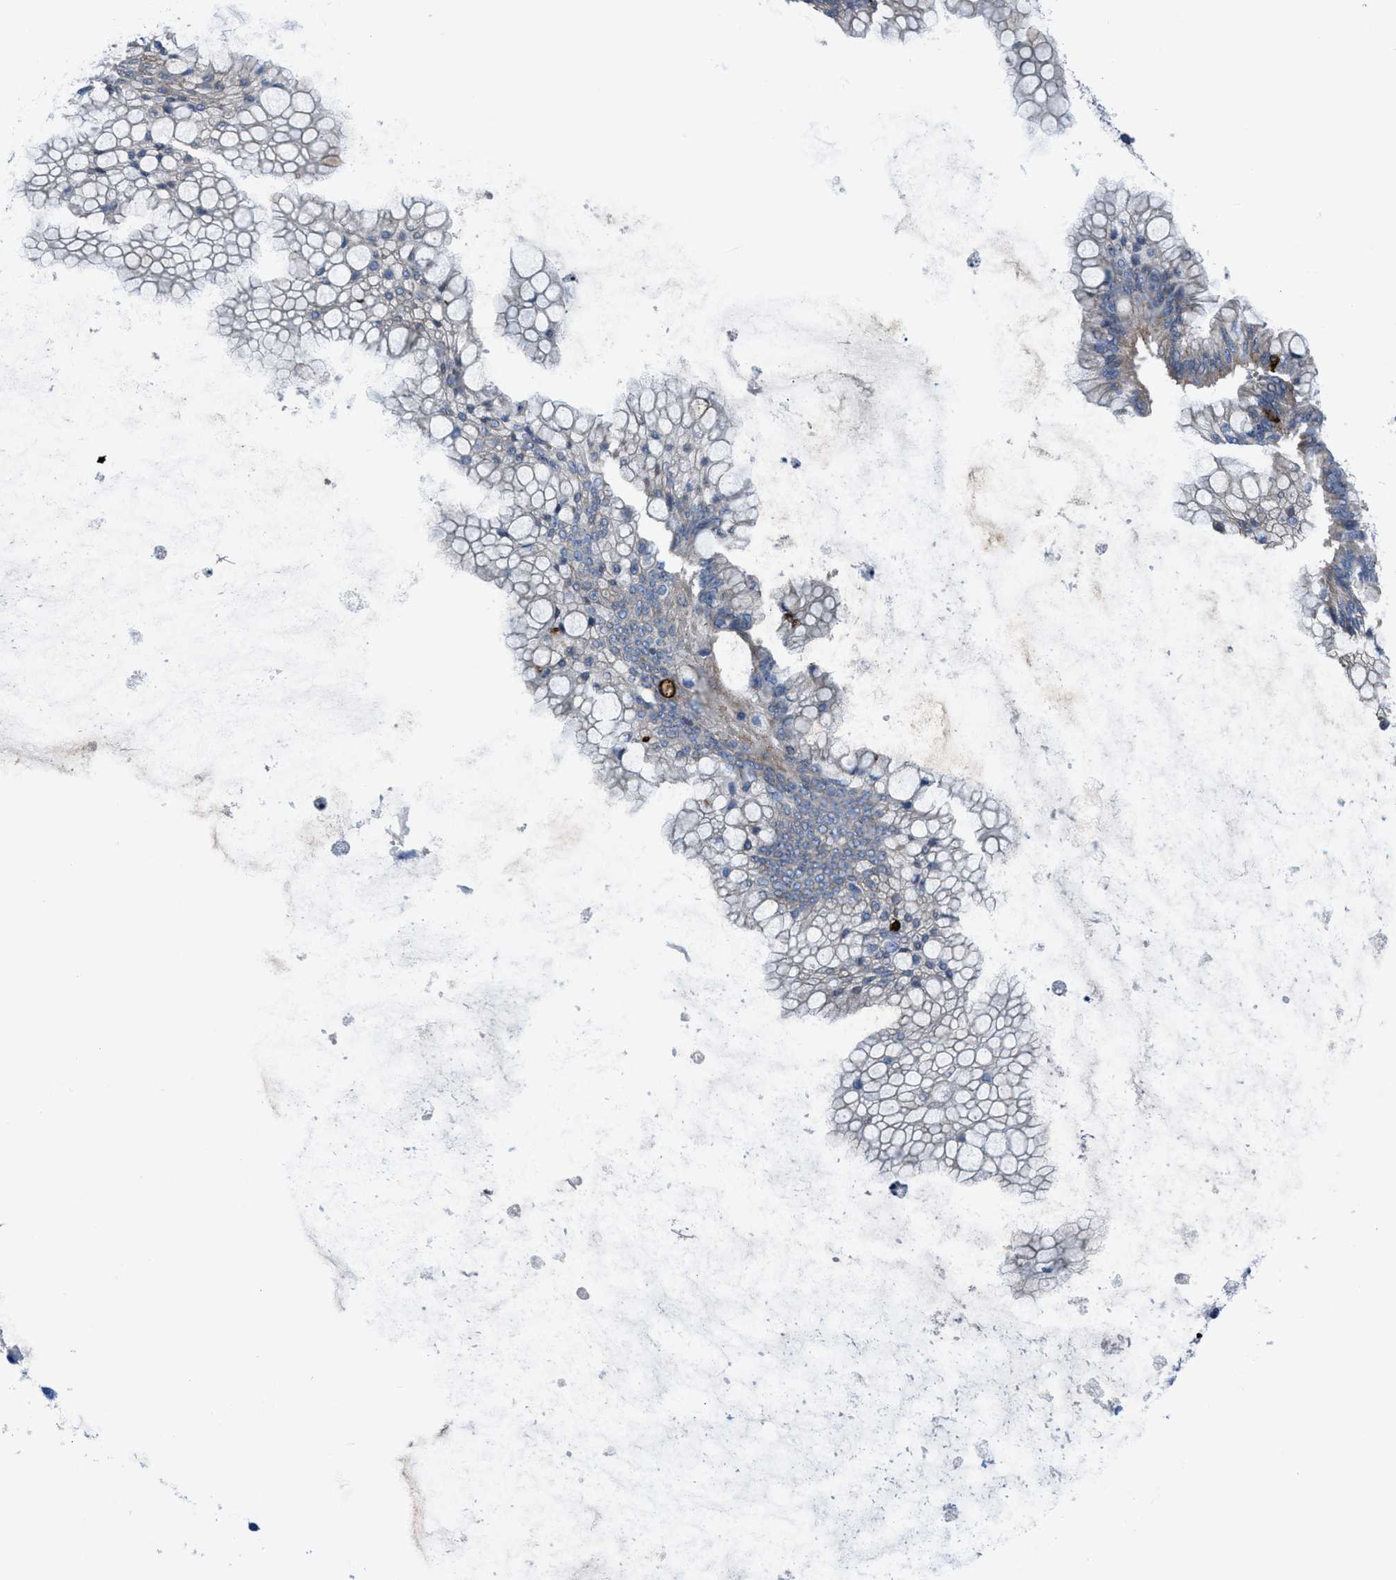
{"staining": {"intensity": "moderate", "quantity": "25%-75%", "location": "cytoplasmic/membranous"}, "tissue": "ovarian cancer", "cell_type": "Tumor cells", "image_type": "cancer", "snomed": [{"axis": "morphology", "description": "Cystadenocarcinoma, mucinous, NOS"}, {"axis": "topography", "description": "Ovary"}], "caption": "A high-resolution photomicrograph shows immunohistochemistry (IHC) staining of ovarian mucinous cystadenocarcinoma, which shows moderate cytoplasmic/membranous positivity in about 25%-75% of tumor cells. The protein is shown in brown color, while the nuclei are stained blue.", "gene": "EGFR", "patient": {"sex": "female", "age": 57}}